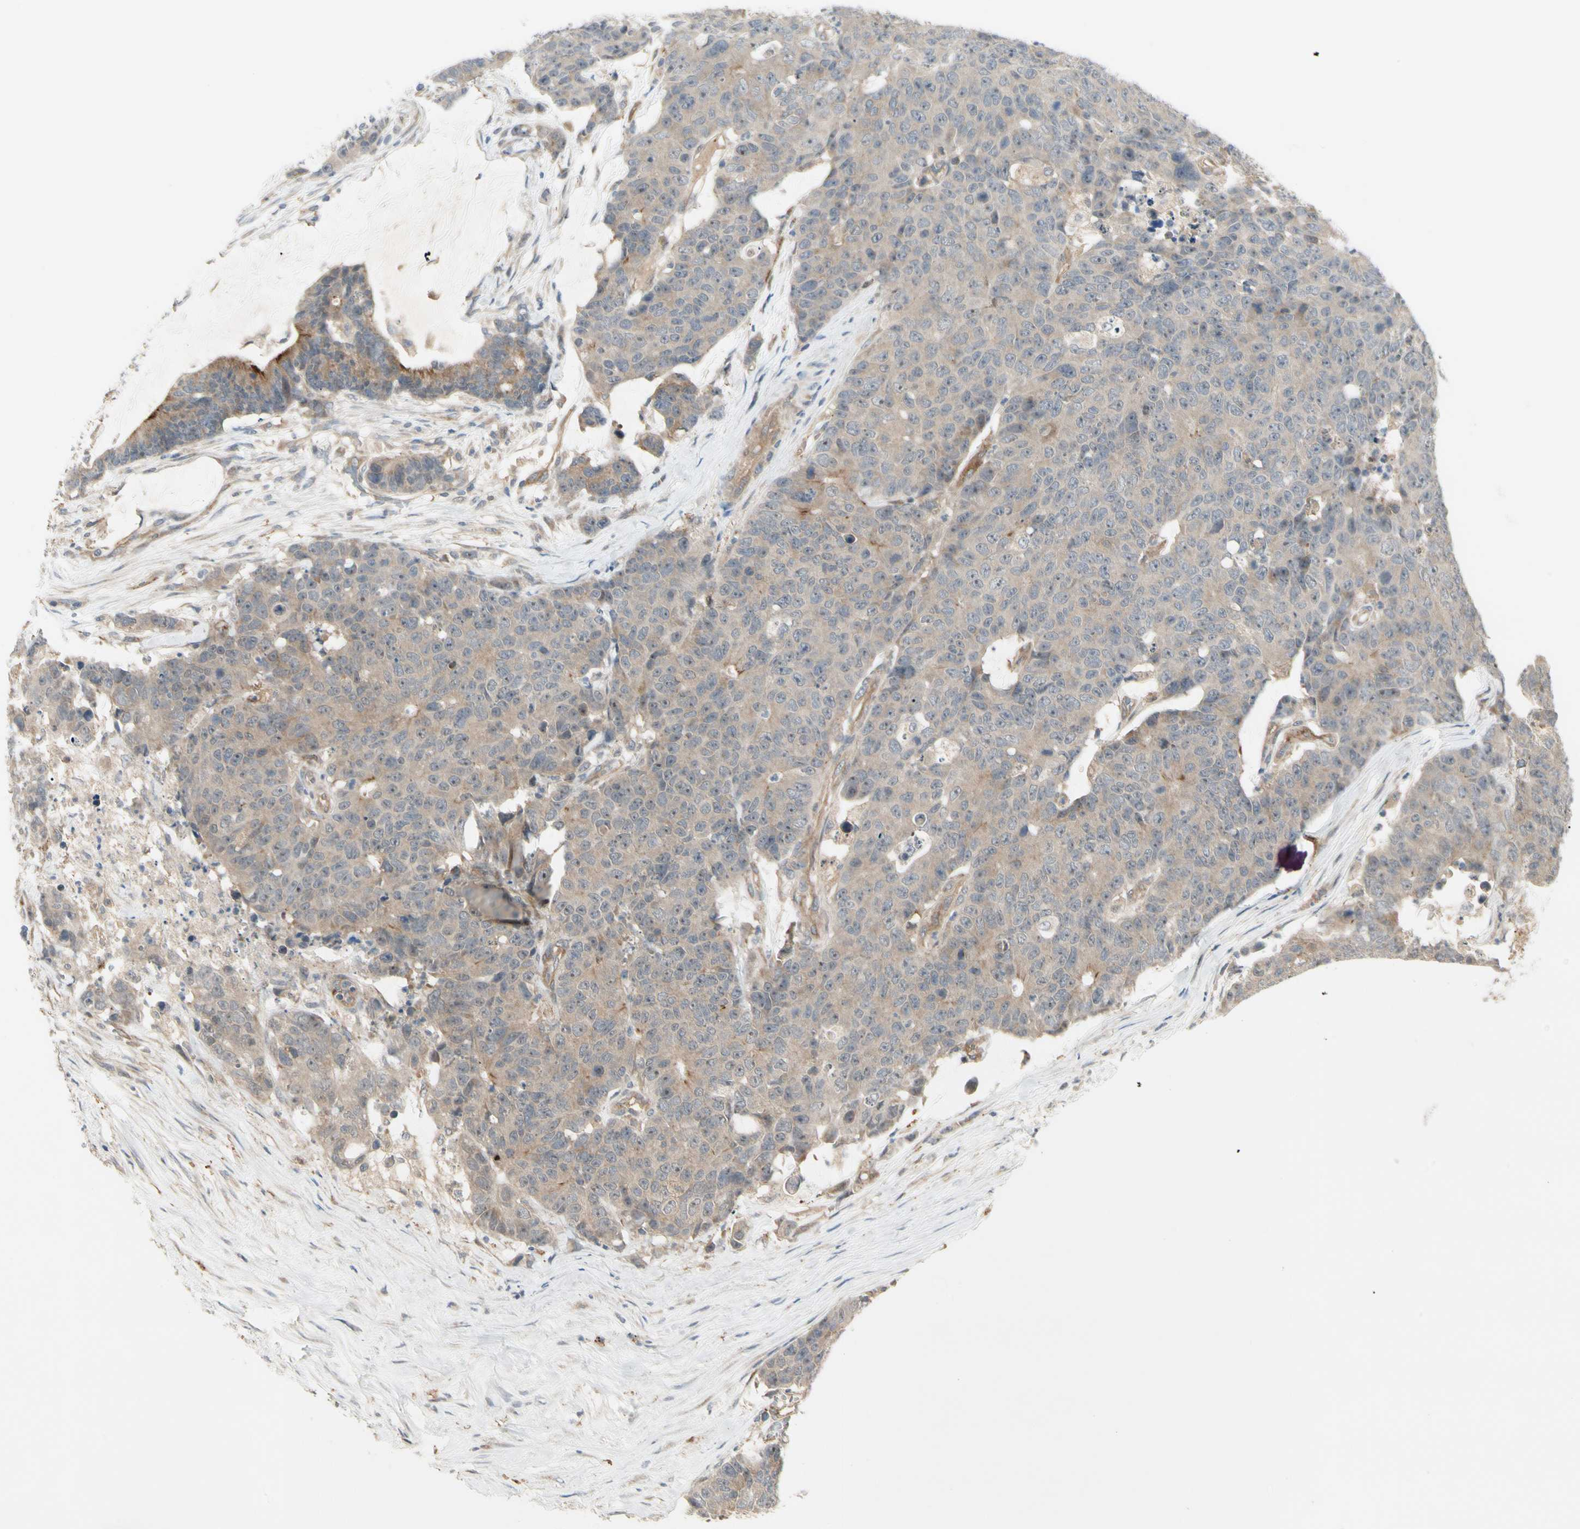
{"staining": {"intensity": "moderate", "quantity": ">75%", "location": "cytoplasmic/membranous"}, "tissue": "colorectal cancer", "cell_type": "Tumor cells", "image_type": "cancer", "snomed": [{"axis": "morphology", "description": "Adenocarcinoma, NOS"}, {"axis": "topography", "description": "Colon"}], "caption": "High-power microscopy captured an immunohistochemistry (IHC) histopathology image of adenocarcinoma (colorectal), revealing moderate cytoplasmic/membranous staining in about >75% of tumor cells. (Brightfield microscopy of DAB IHC at high magnification).", "gene": "F2R", "patient": {"sex": "female", "age": 86}}